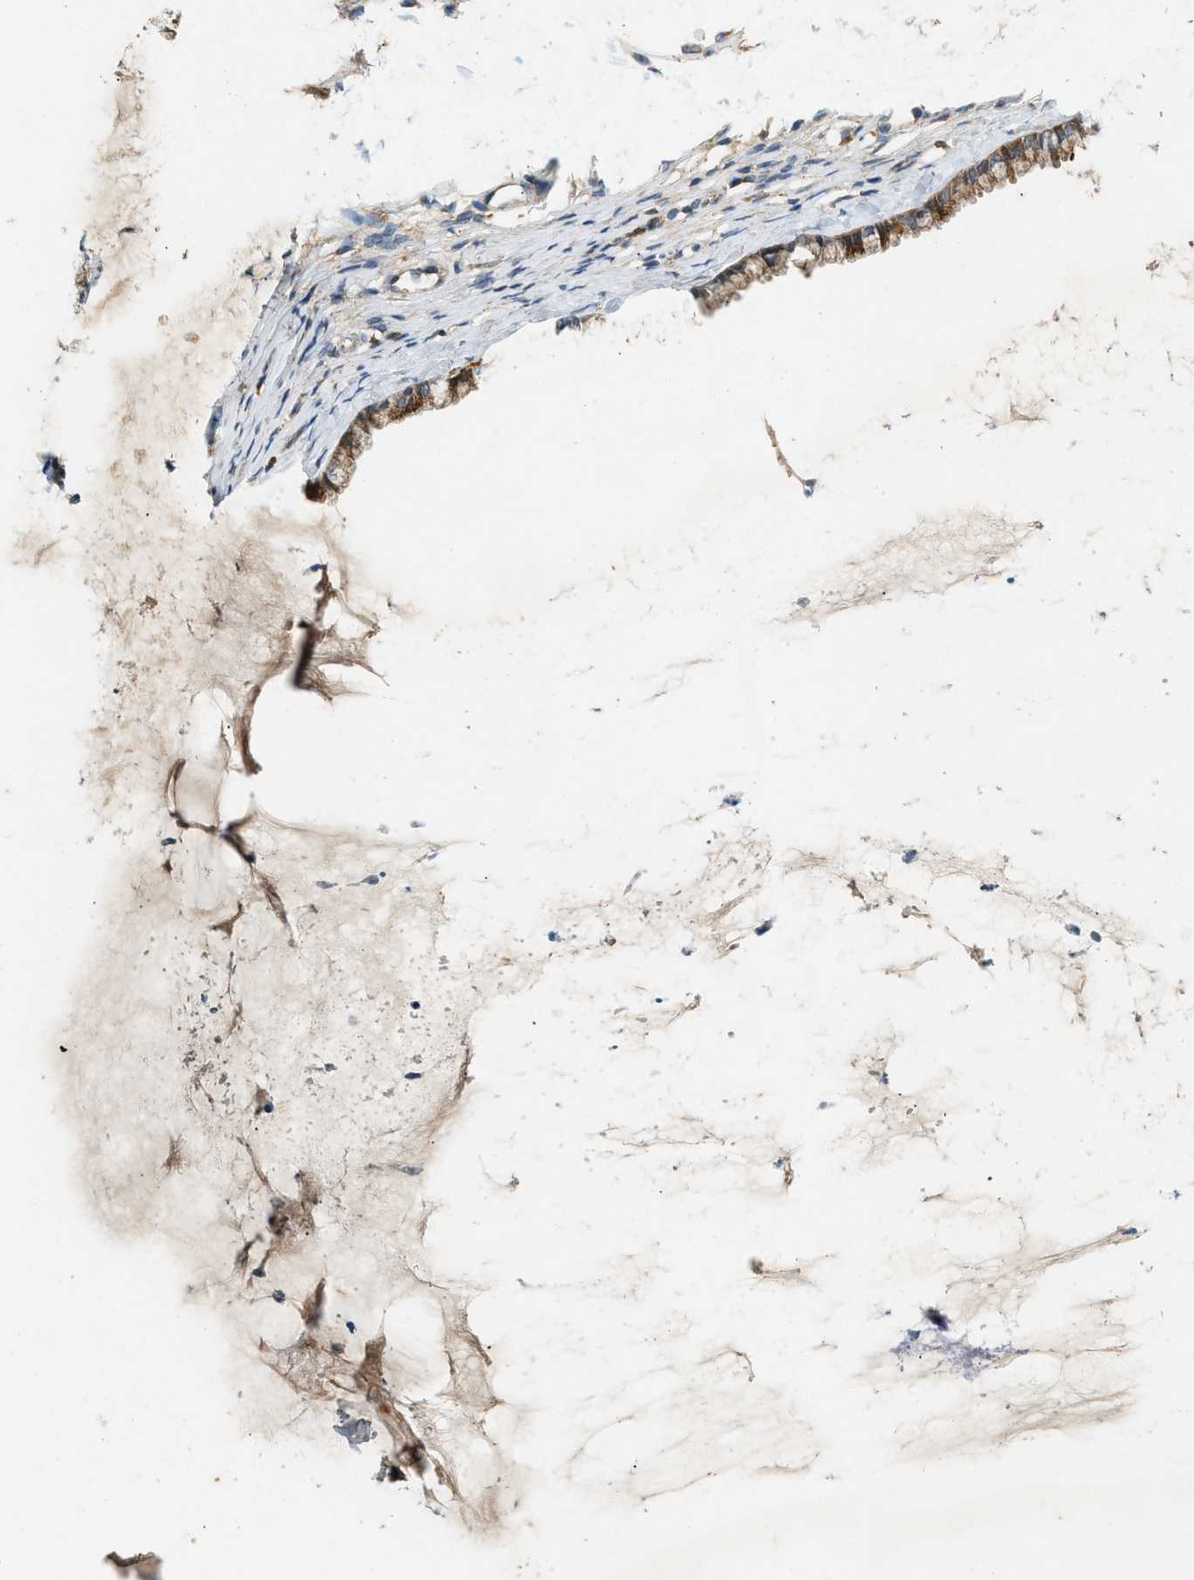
{"staining": {"intensity": "strong", "quantity": ">75%", "location": "cytoplasmic/membranous"}, "tissue": "cervix", "cell_type": "Glandular cells", "image_type": "normal", "snomed": [{"axis": "morphology", "description": "Normal tissue, NOS"}, {"axis": "topography", "description": "Cervix"}], "caption": "This image displays unremarkable cervix stained with immunohistochemistry to label a protein in brown. The cytoplasmic/membranous of glandular cells show strong positivity for the protein. Nuclei are counter-stained blue.", "gene": "CTSB", "patient": {"sex": "female", "age": 77}}